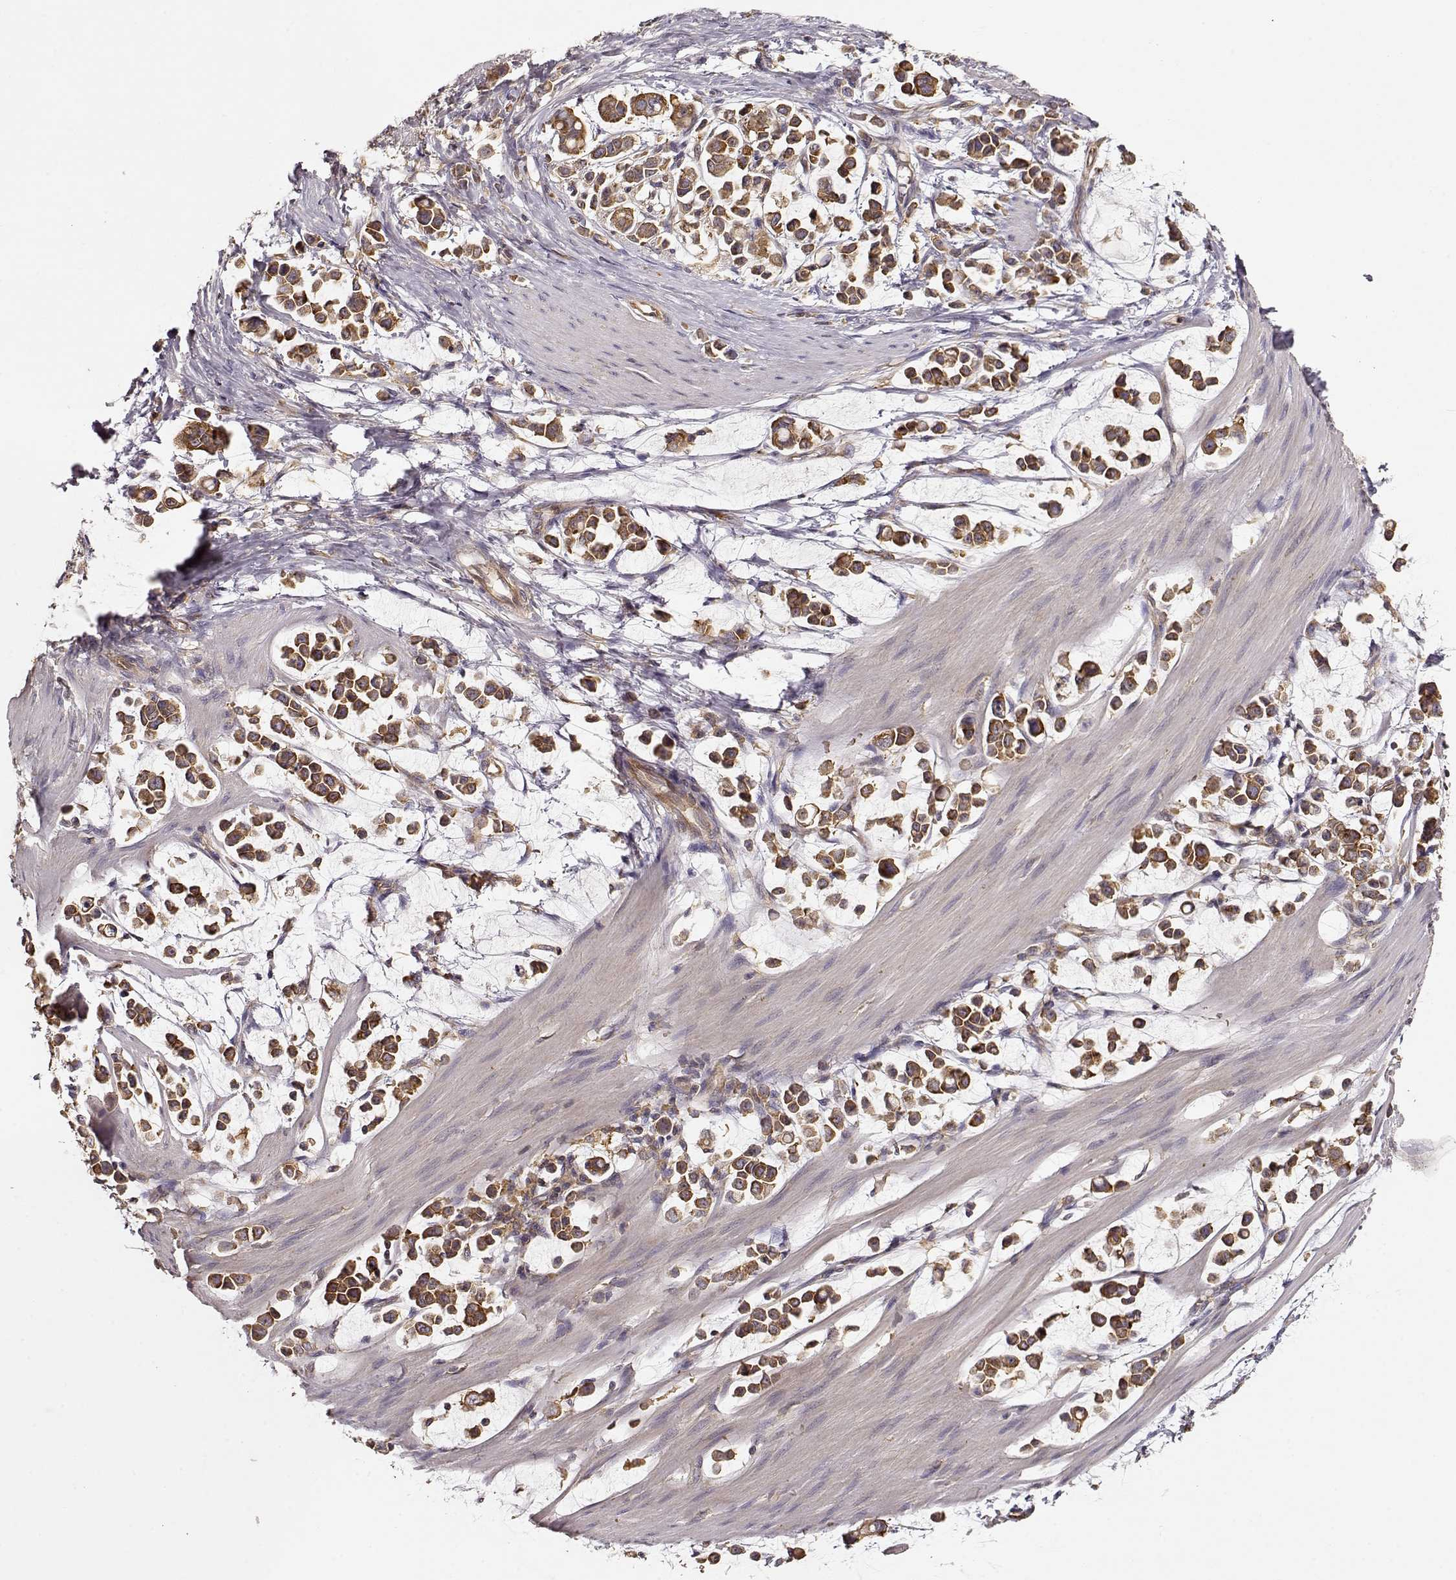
{"staining": {"intensity": "strong", "quantity": ">75%", "location": "cytoplasmic/membranous"}, "tissue": "stomach cancer", "cell_type": "Tumor cells", "image_type": "cancer", "snomed": [{"axis": "morphology", "description": "Adenocarcinoma, NOS"}, {"axis": "topography", "description": "Stomach"}], "caption": "Immunohistochemical staining of stomach cancer demonstrates high levels of strong cytoplasmic/membranous staining in about >75% of tumor cells. The protein is shown in brown color, while the nuclei are stained blue.", "gene": "ARHGEF2", "patient": {"sex": "male", "age": 82}}